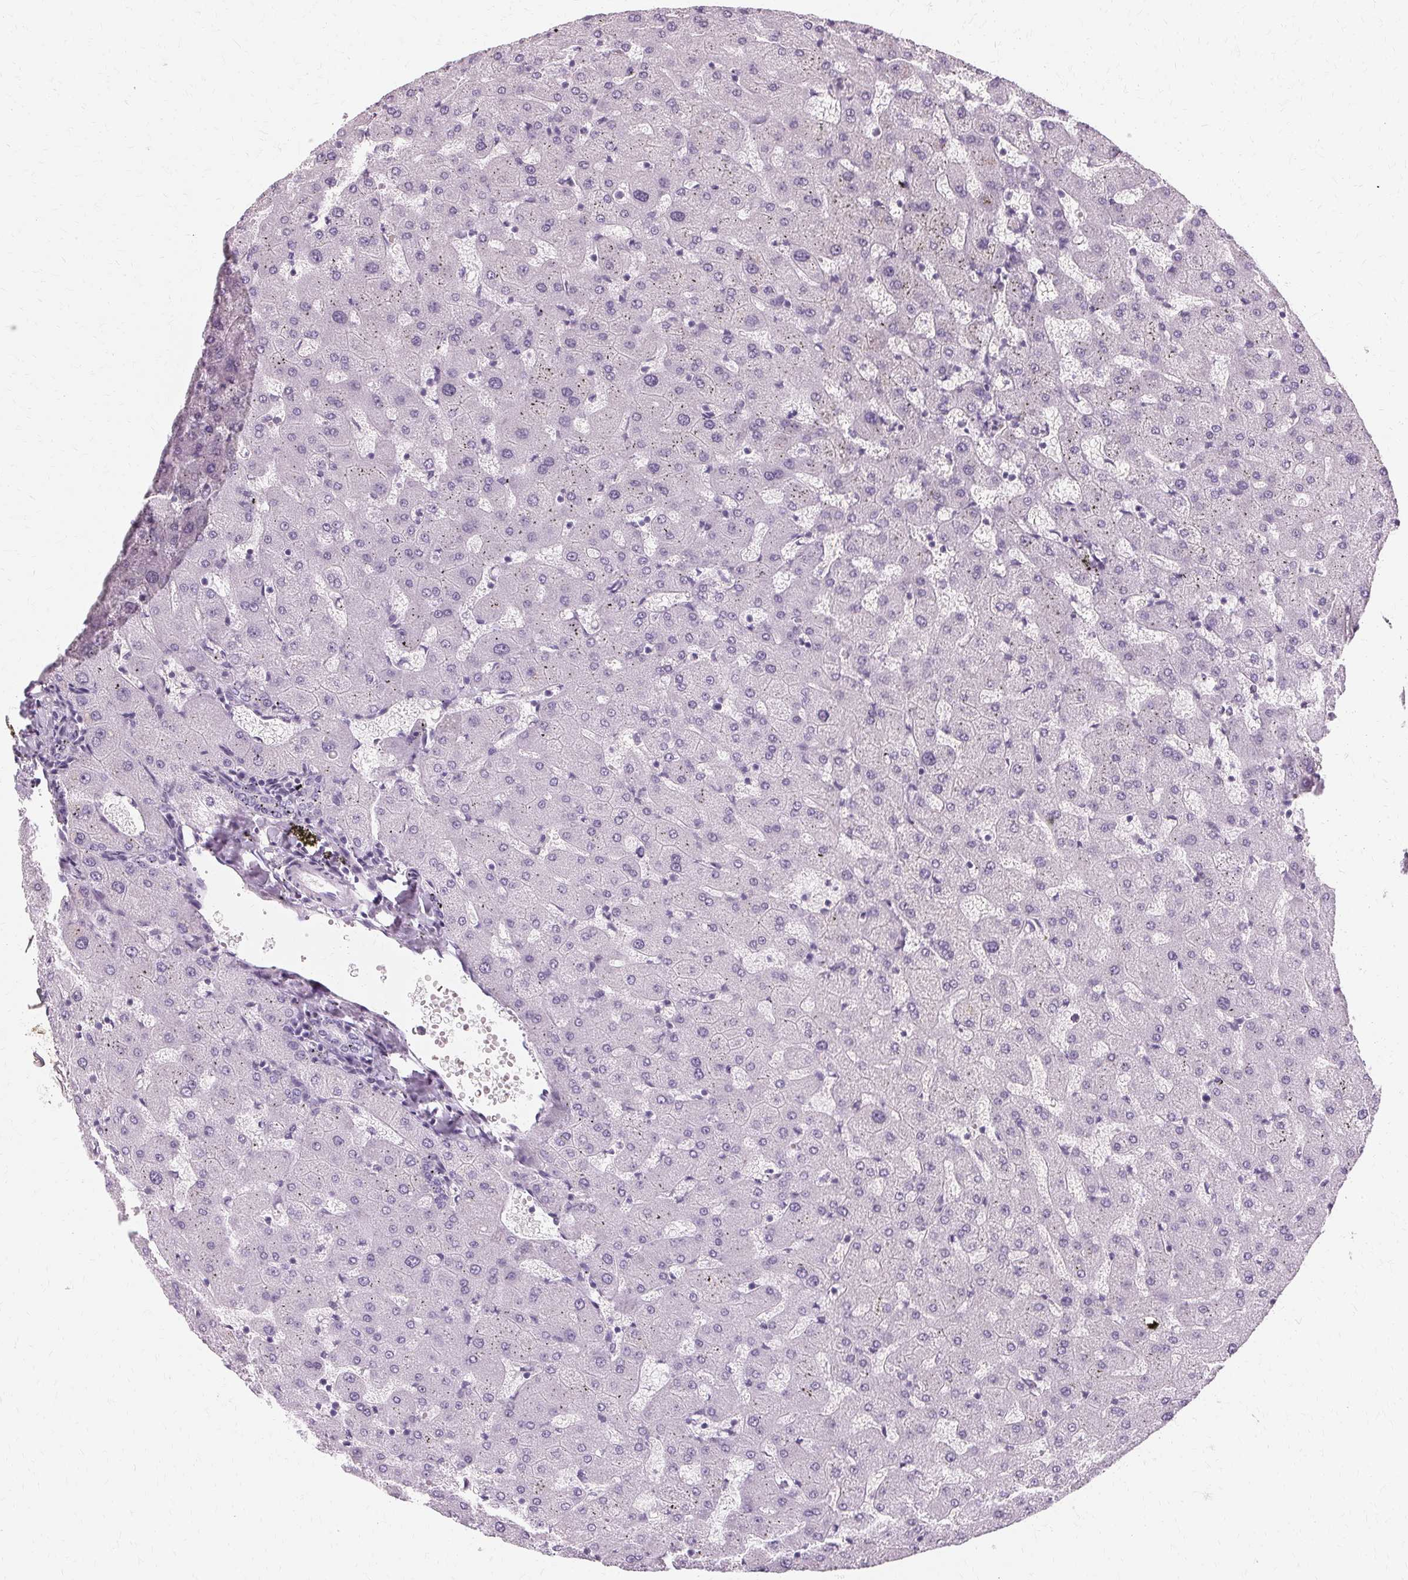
{"staining": {"intensity": "negative", "quantity": "none", "location": "none"}, "tissue": "liver", "cell_type": "Cholangiocytes", "image_type": "normal", "snomed": [{"axis": "morphology", "description": "Normal tissue, NOS"}, {"axis": "topography", "description": "Liver"}], "caption": "Liver was stained to show a protein in brown. There is no significant positivity in cholangiocytes. (DAB immunohistochemistry (IHC), high magnification).", "gene": "KRT6A", "patient": {"sex": "female", "age": 63}}